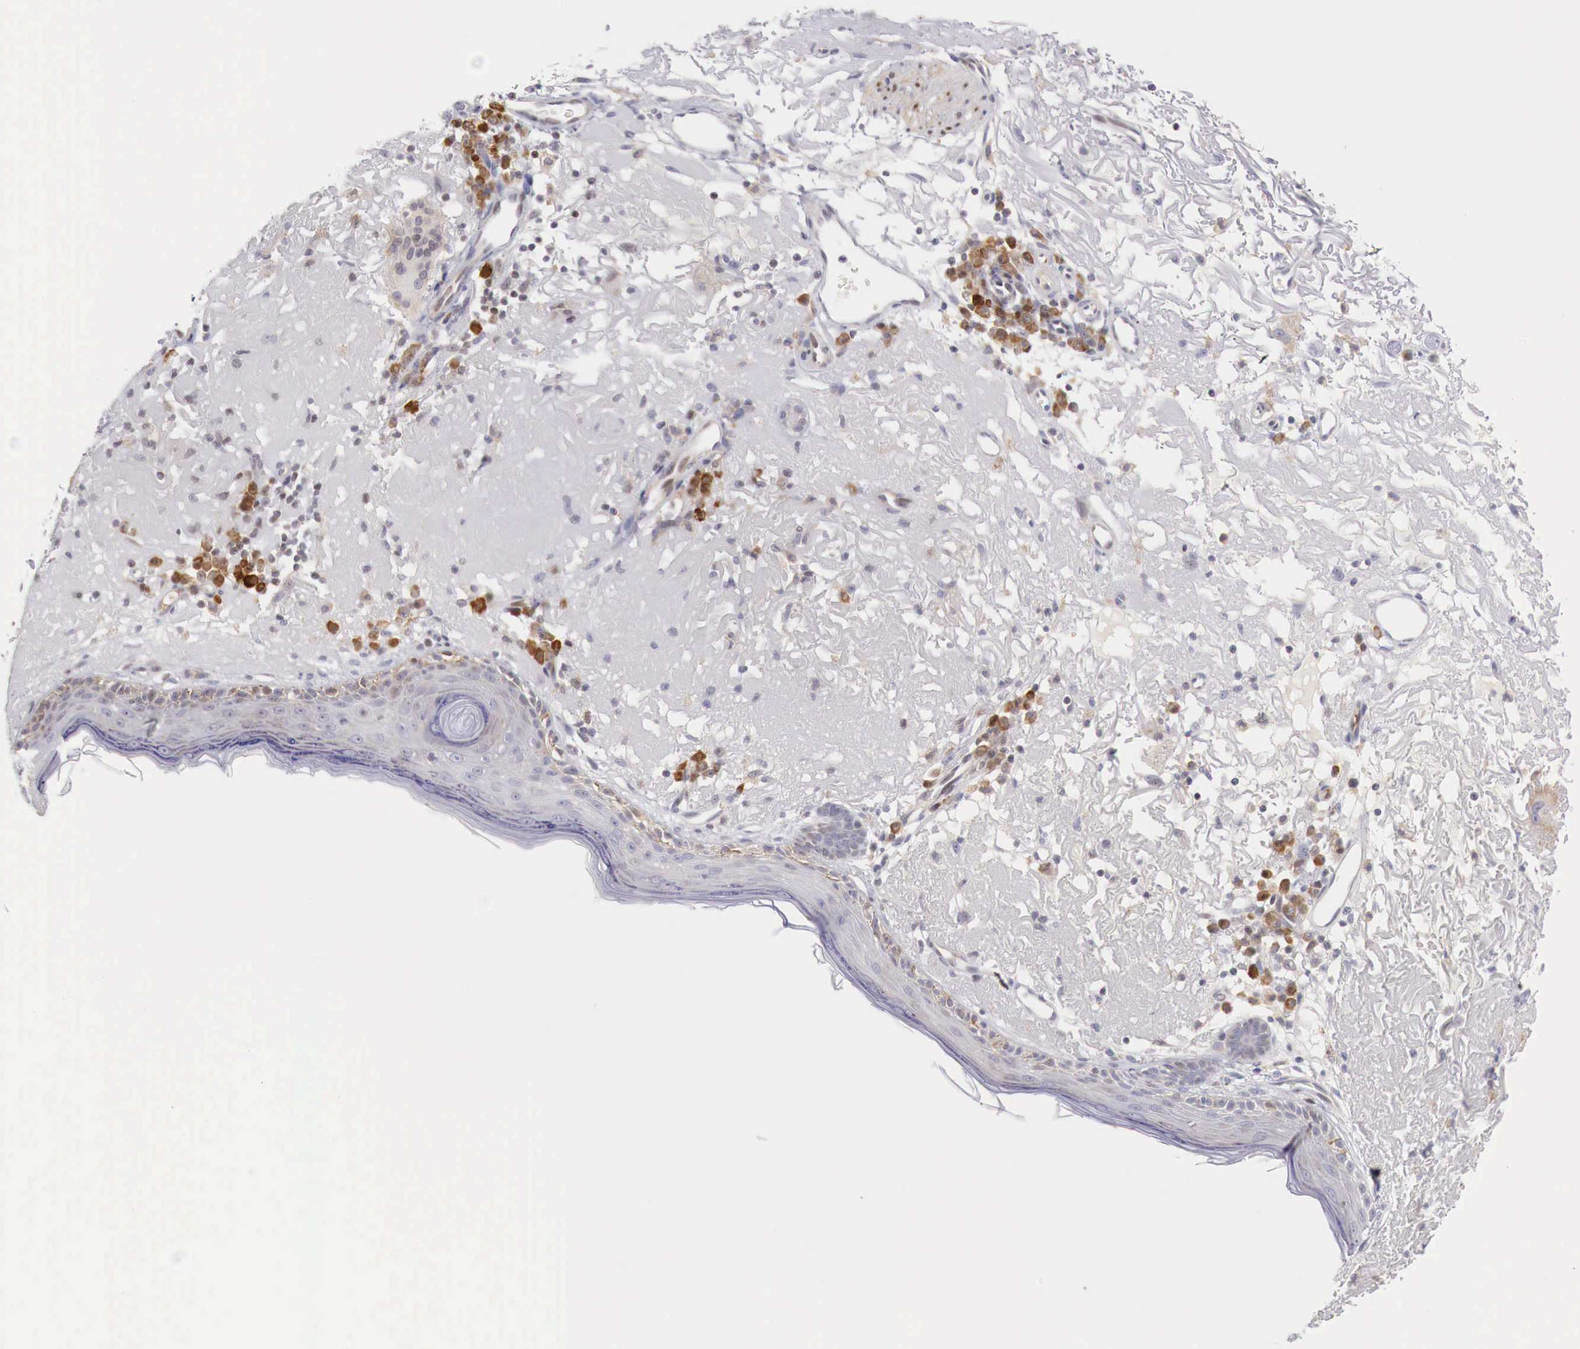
{"staining": {"intensity": "negative", "quantity": "none", "location": "none"}, "tissue": "skin", "cell_type": "Fibroblasts", "image_type": "normal", "snomed": [{"axis": "morphology", "description": "Normal tissue, NOS"}, {"axis": "topography", "description": "Skin"}], "caption": "This is an immunohistochemistry histopathology image of normal human skin. There is no staining in fibroblasts.", "gene": "CLCN5", "patient": {"sex": "female", "age": 90}}